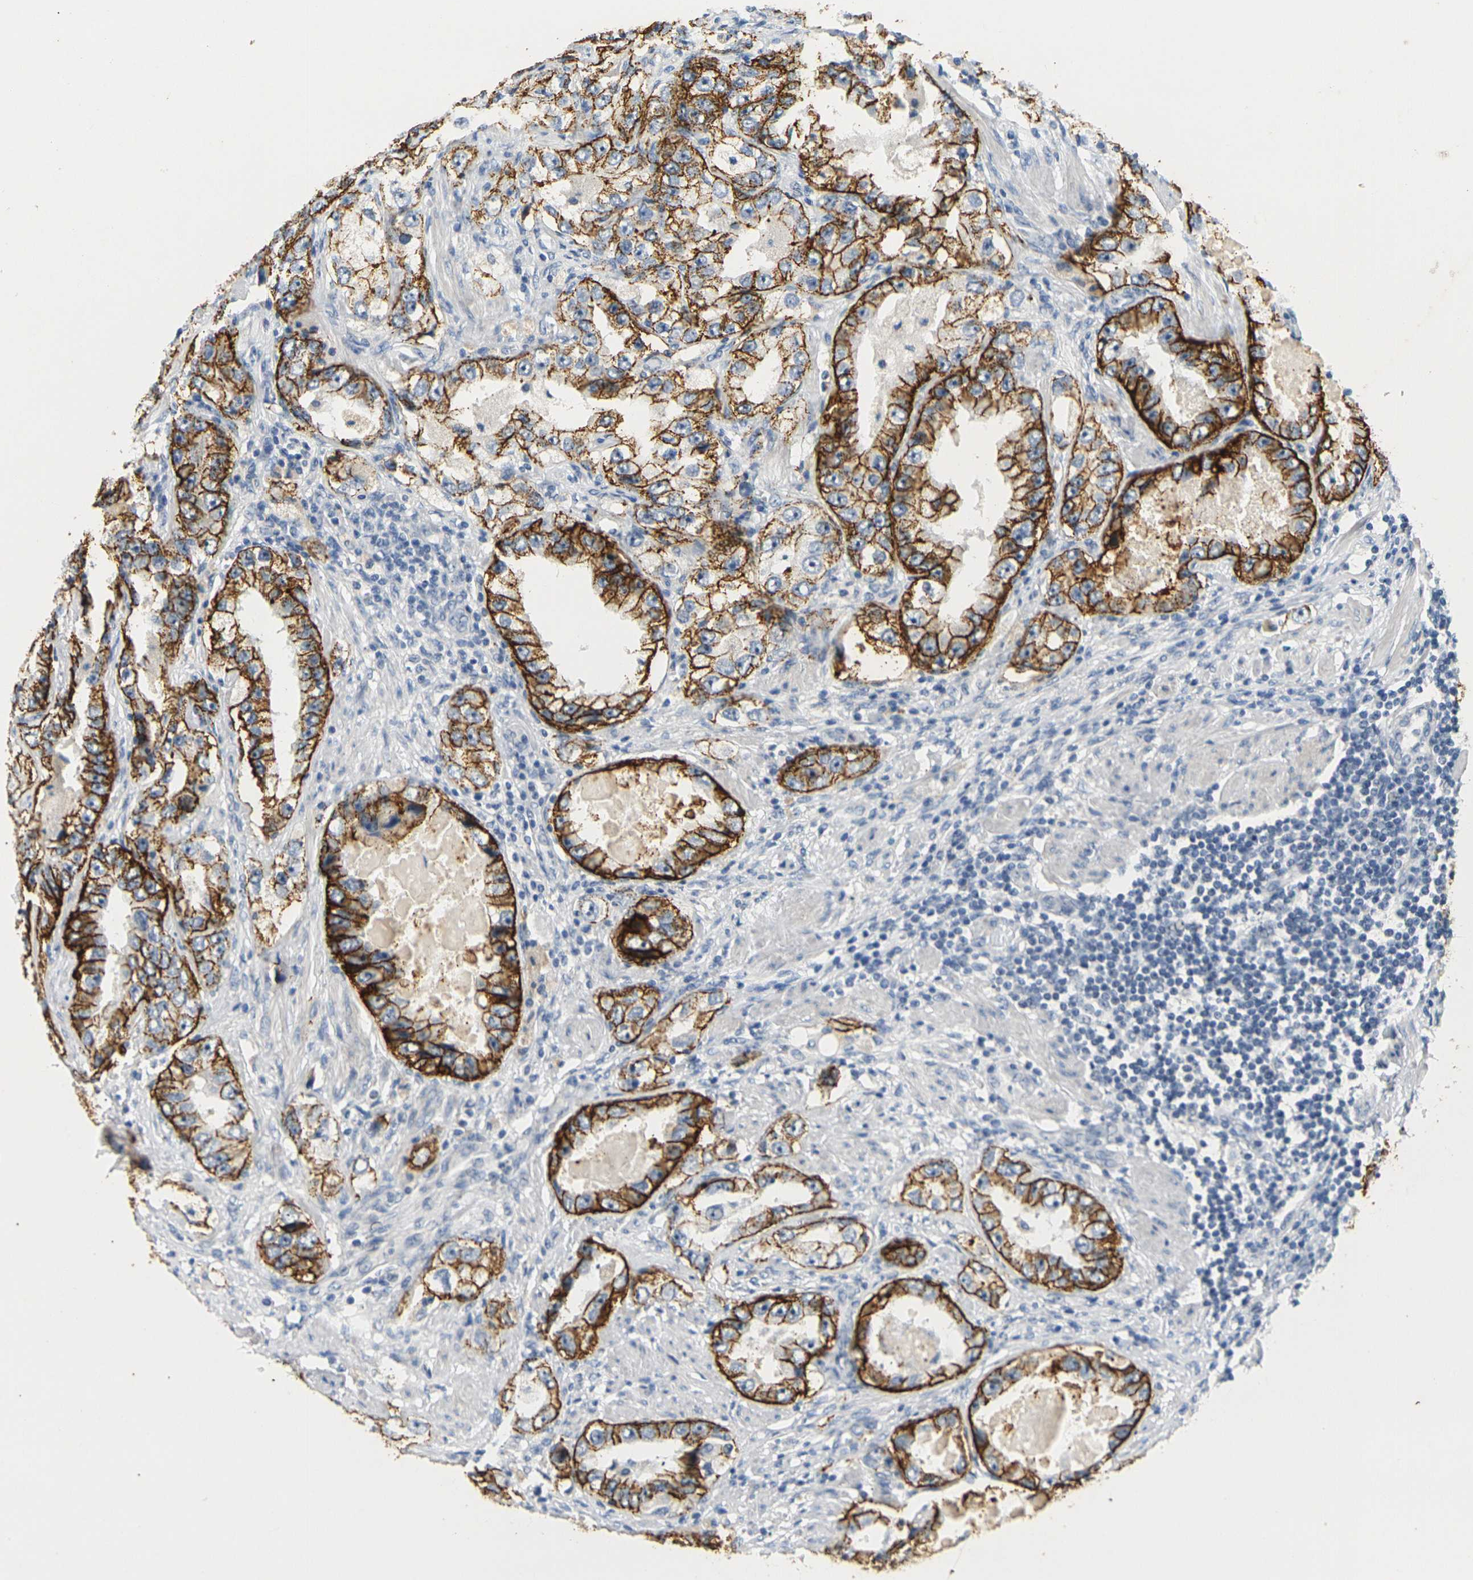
{"staining": {"intensity": "strong", "quantity": ">75%", "location": "cytoplasmic/membranous"}, "tissue": "prostate cancer", "cell_type": "Tumor cells", "image_type": "cancer", "snomed": [{"axis": "morphology", "description": "Adenocarcinoma, High grade"}, {"axis": "topography", "description": "Prostate"}], "caption": "Immunohistochemical staining of human prostate adenocarcinoma (high-grade) reveals high levels of strong cytoplasmic/membranous expression in approximately >75% of tumor cells.", "gene": "CLDN7", "patient": {"sex": "male", "age": 63}}